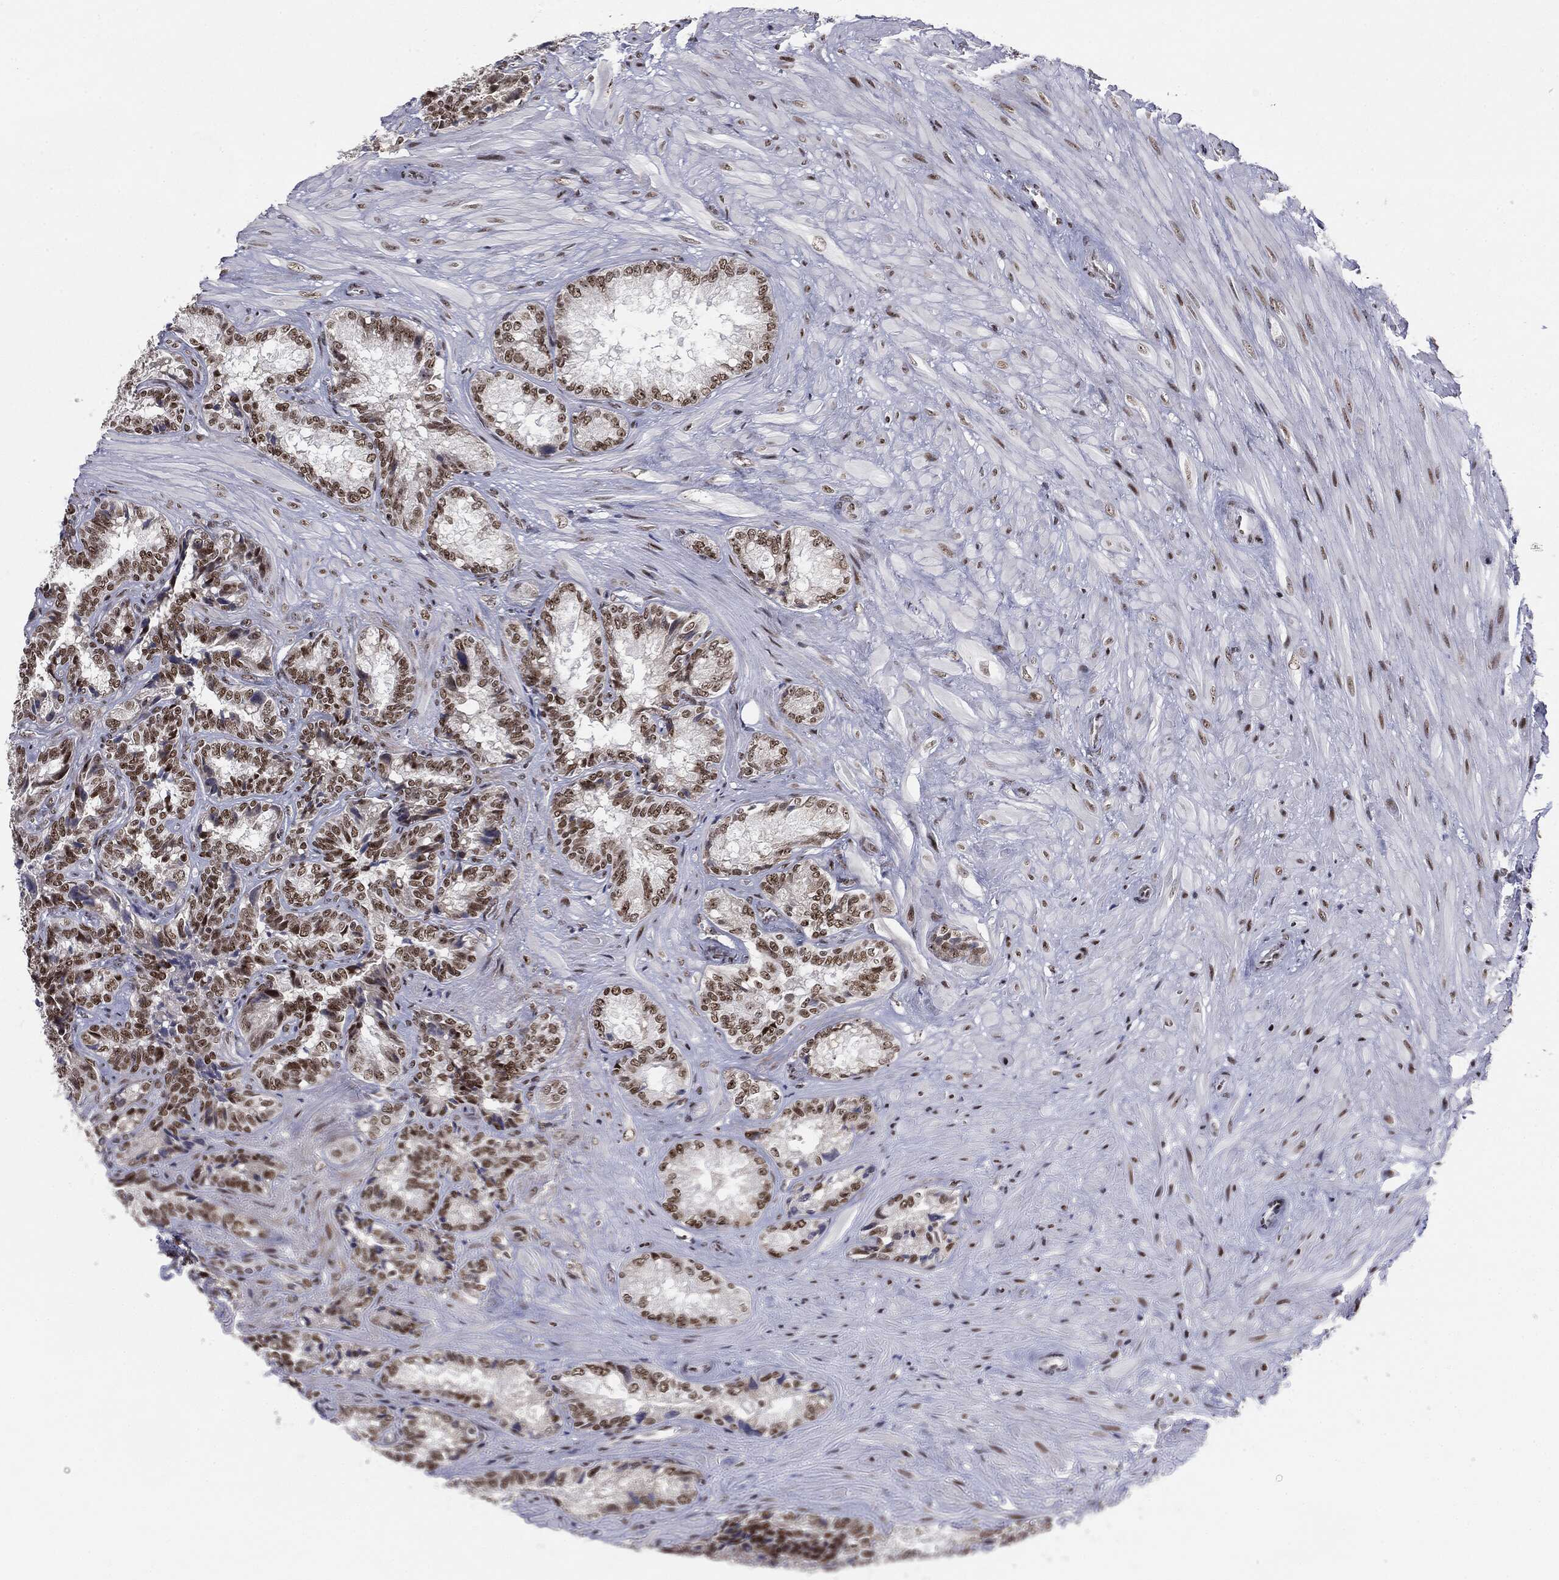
{"staining": {"intensity": "moderate", "quantity": ">75%", "location": "nuclear"}, "tissue": "seminal vesicle", "cell_type": "Glandular cells", "image_type": "normal", "snomed": [{"axis": "morphology", "description": "Normal tissue, NOS"}, {"axis": "topography", "description": "Seminal veicle"}], "caption": "Approximately >75% of glandular cells in unremarkable human seminal vesicle demonstrate moderate nuclear protein positivity as visualized by brown immunohistochemical staining.", "gene": "MDC1", "patient": {"sex": "male", "age": 68}}